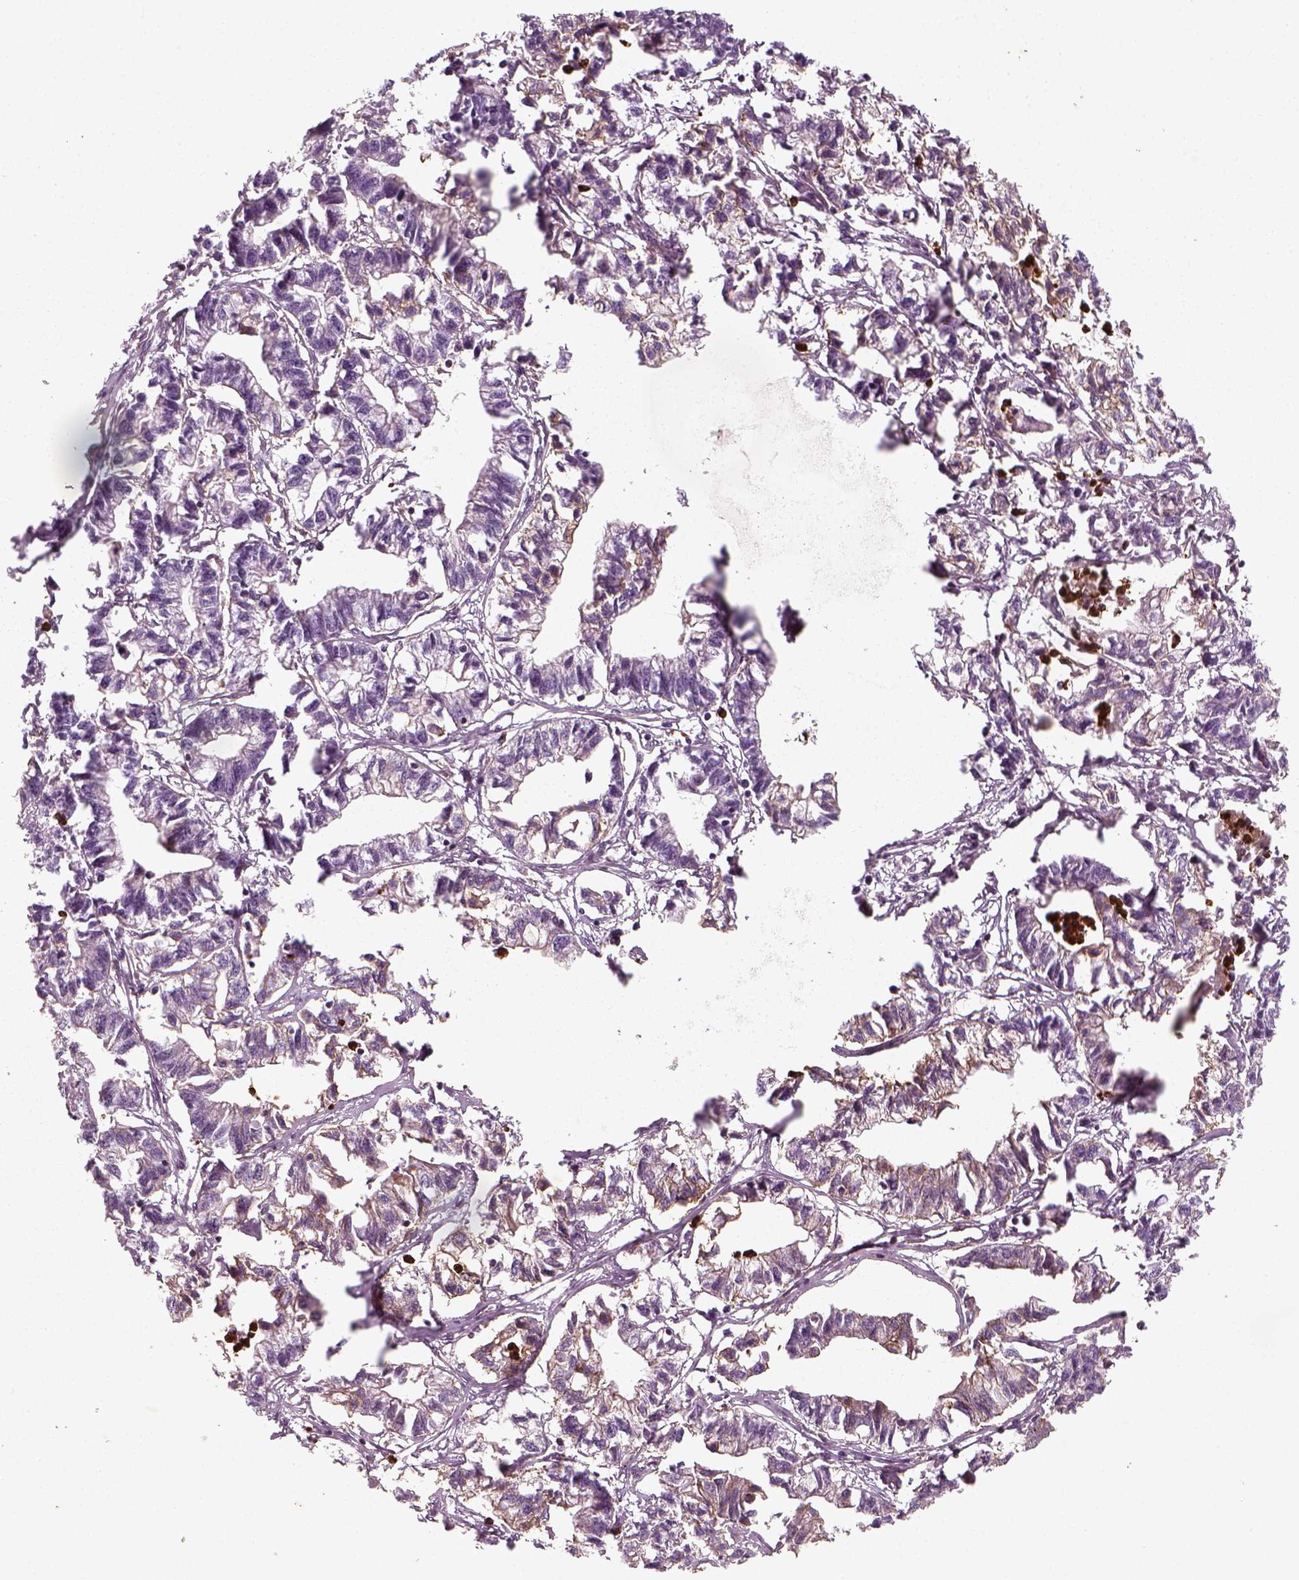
{"staining": {"intensity": "negative", "quantity": "none", "location": "none"}, "tissue": "stomach cancer", "cell_type": "Tumor cells", "image_type": "cancer", "snomed": [{"axis": "morphology", "description": "Adenocarcinoma, NOS"}, {"axis": "topography", "description": "Stomach"}], "caption": "Tumor cells are negative for protein expression in human adenocarcinoma (stomach). The staining was performed using DAB to visualize the protein expression in brown, while the nuclei were stained in blue with hematoxylin (Magnification: 20x).", "gene": "NPTN", "patient": {"sex": "male", "age": 83}}